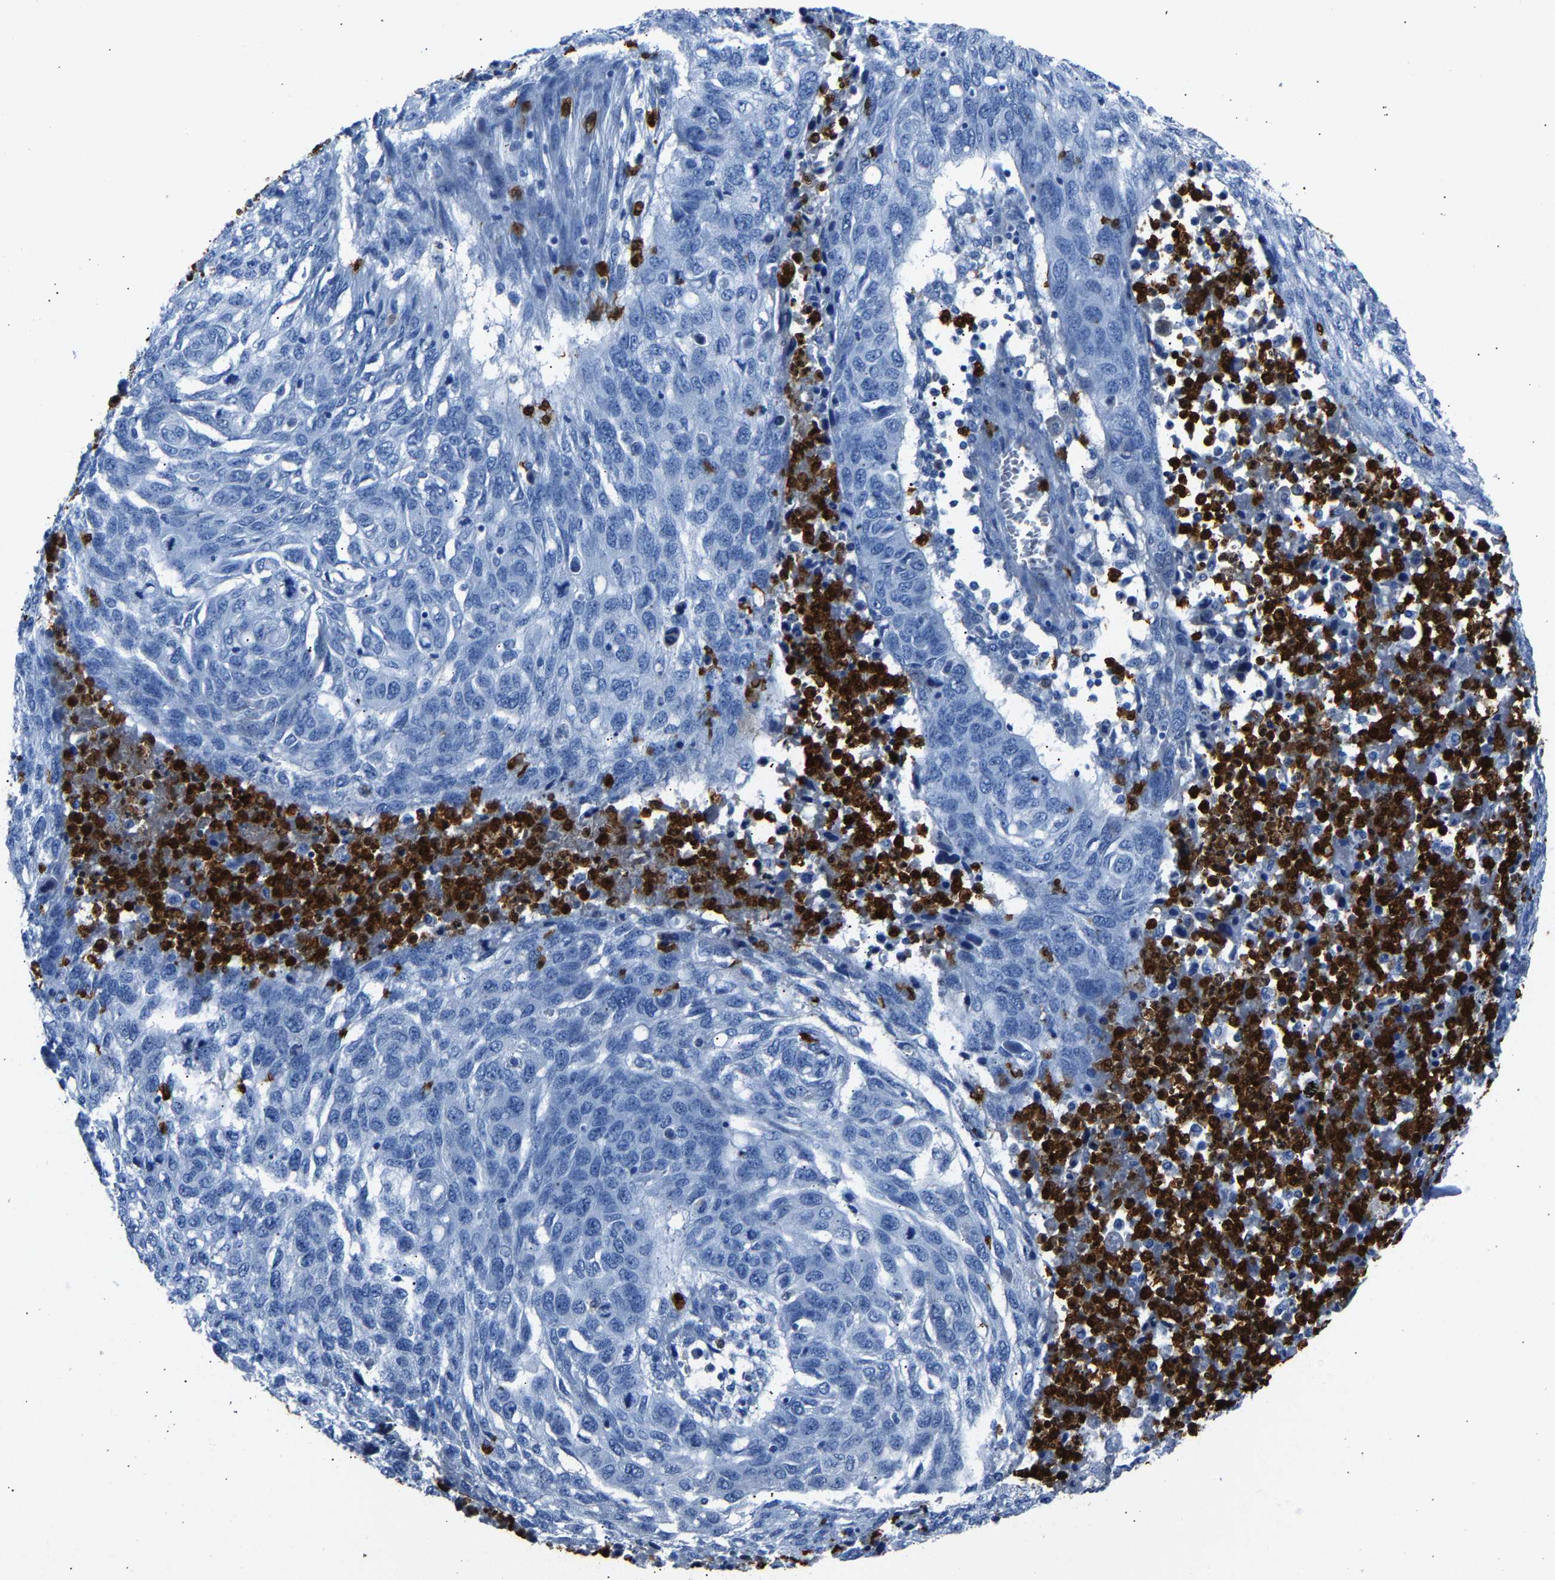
{"staining": {"intensity": "negative", "quantity": "none", "location": "none"}, "tissue": "lung cancer", "cell_type": "Tumor cells", "image_type": "cancer", "snomed": [{"axis": "morphology", "description": "Squamous cell carcinoma, NOS"}, {"axis": "topography", "description": "Lung"}], "caption": "High magnification brightfield microscopy of lung cancer (squamous cell carcinoma) stained with DAB (3,3'-diaminobenzidine) (brown) and counterstained with hematoxylin (blue): tumor cells show no significant staining.", "gene": "S100P", "patient": {"sex": "female", "age": 63}}